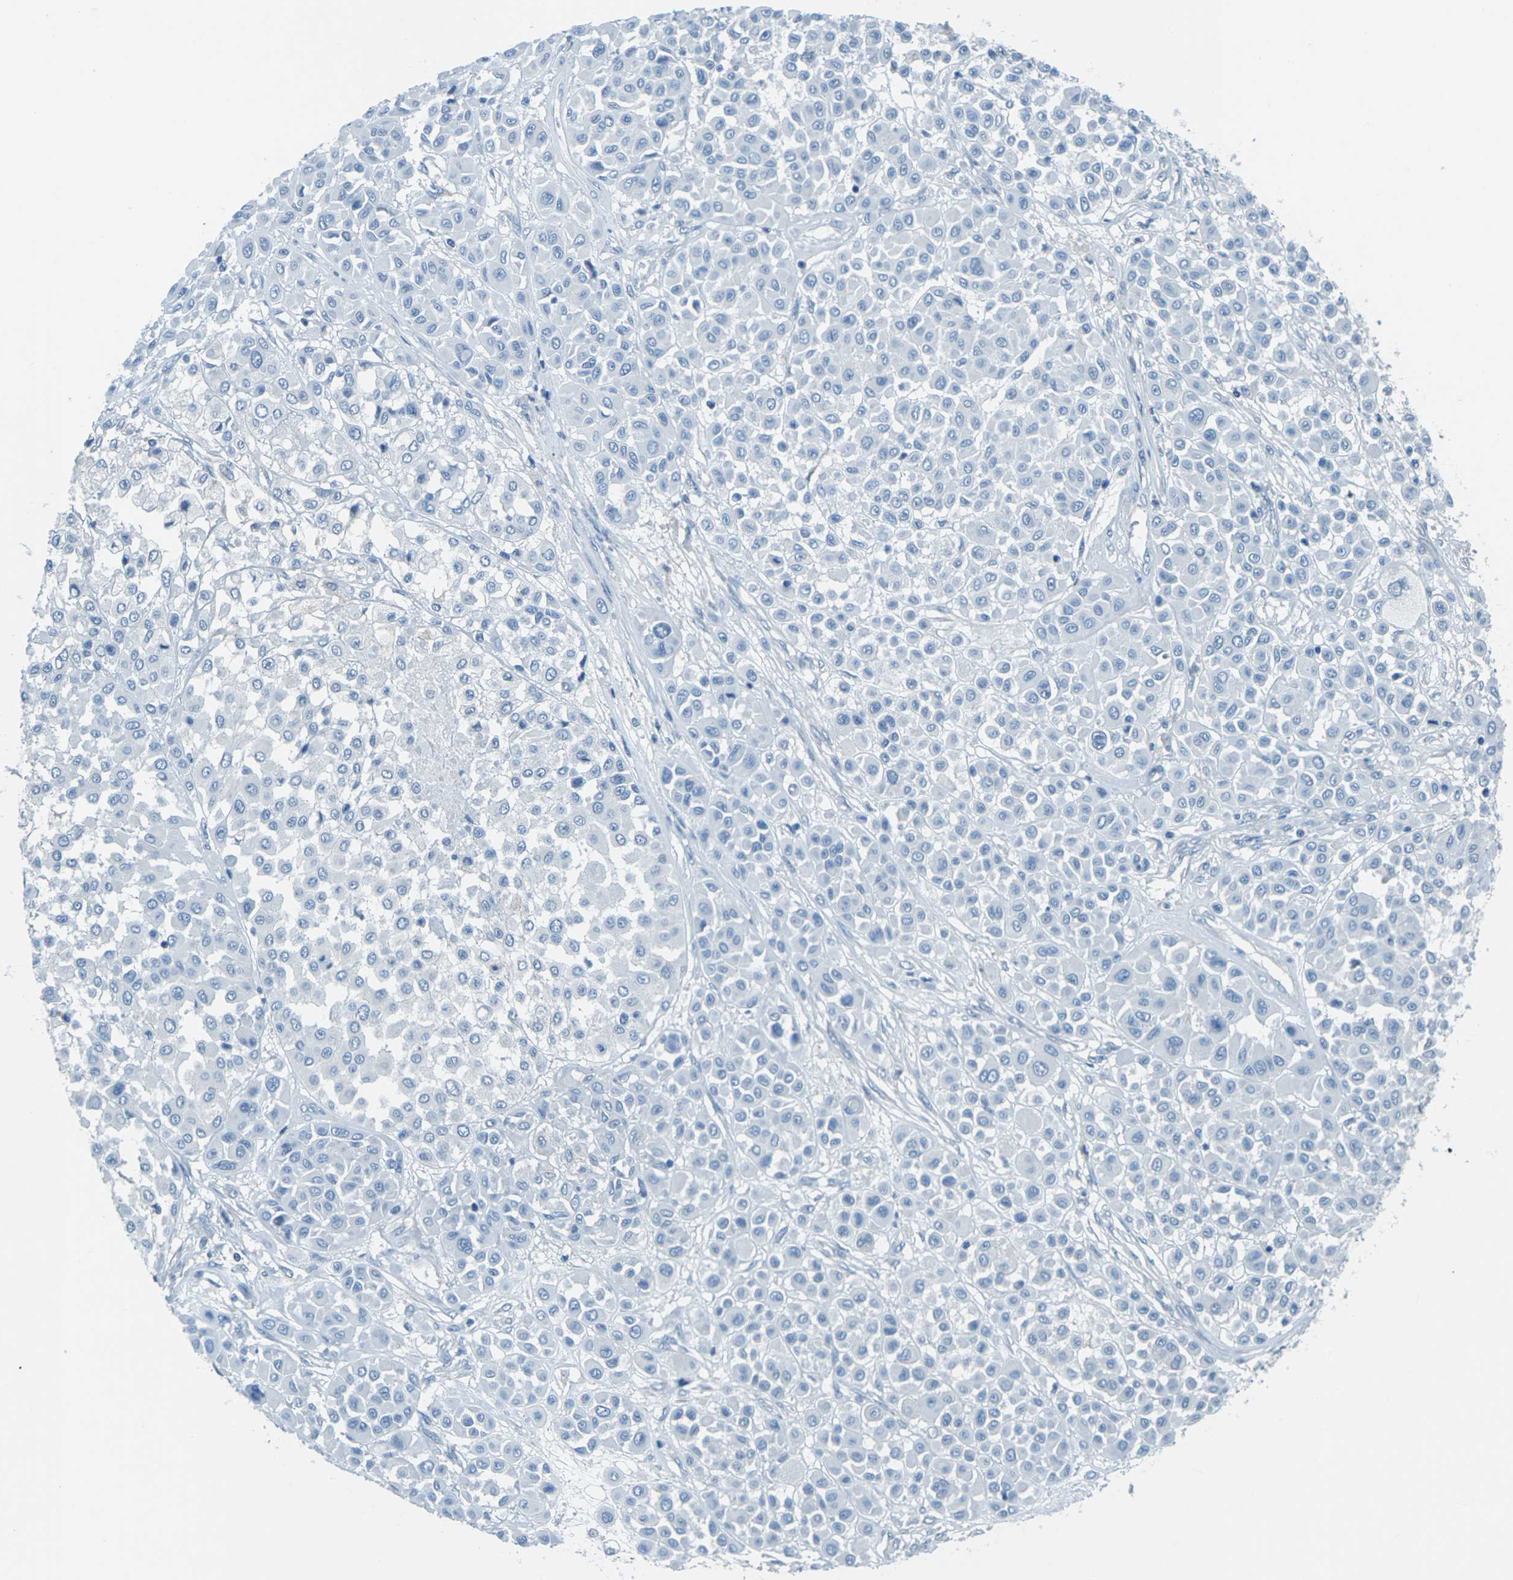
{"staining": {"intensity": "negative", "quantity": "none", "location": "none"}, "tissue": "melanoma", "cell_type": "Tumor cells", "image_type": "cancer", "snomed": [{"axis": "morphology", "description": "Malignant melanoma, Metastatic site"}, {"axis": "topography", "description": "Soft tissue"}], "caption": "High magnification brightfield microscopy of malignant melanoma (metastatic site) stained with DAB (3,3'-diaminobenzidine) (brown) and counterstained with hematoxylin (blue): tumor cells show no significant expression. The staining is performed using DAB (3,3'-diaminobenzidine) brown chromogen with nuclei counter-stained in using hematoxylin.", "gene": "NANOS2", "patient": {"sex": "male", "age": 41}}